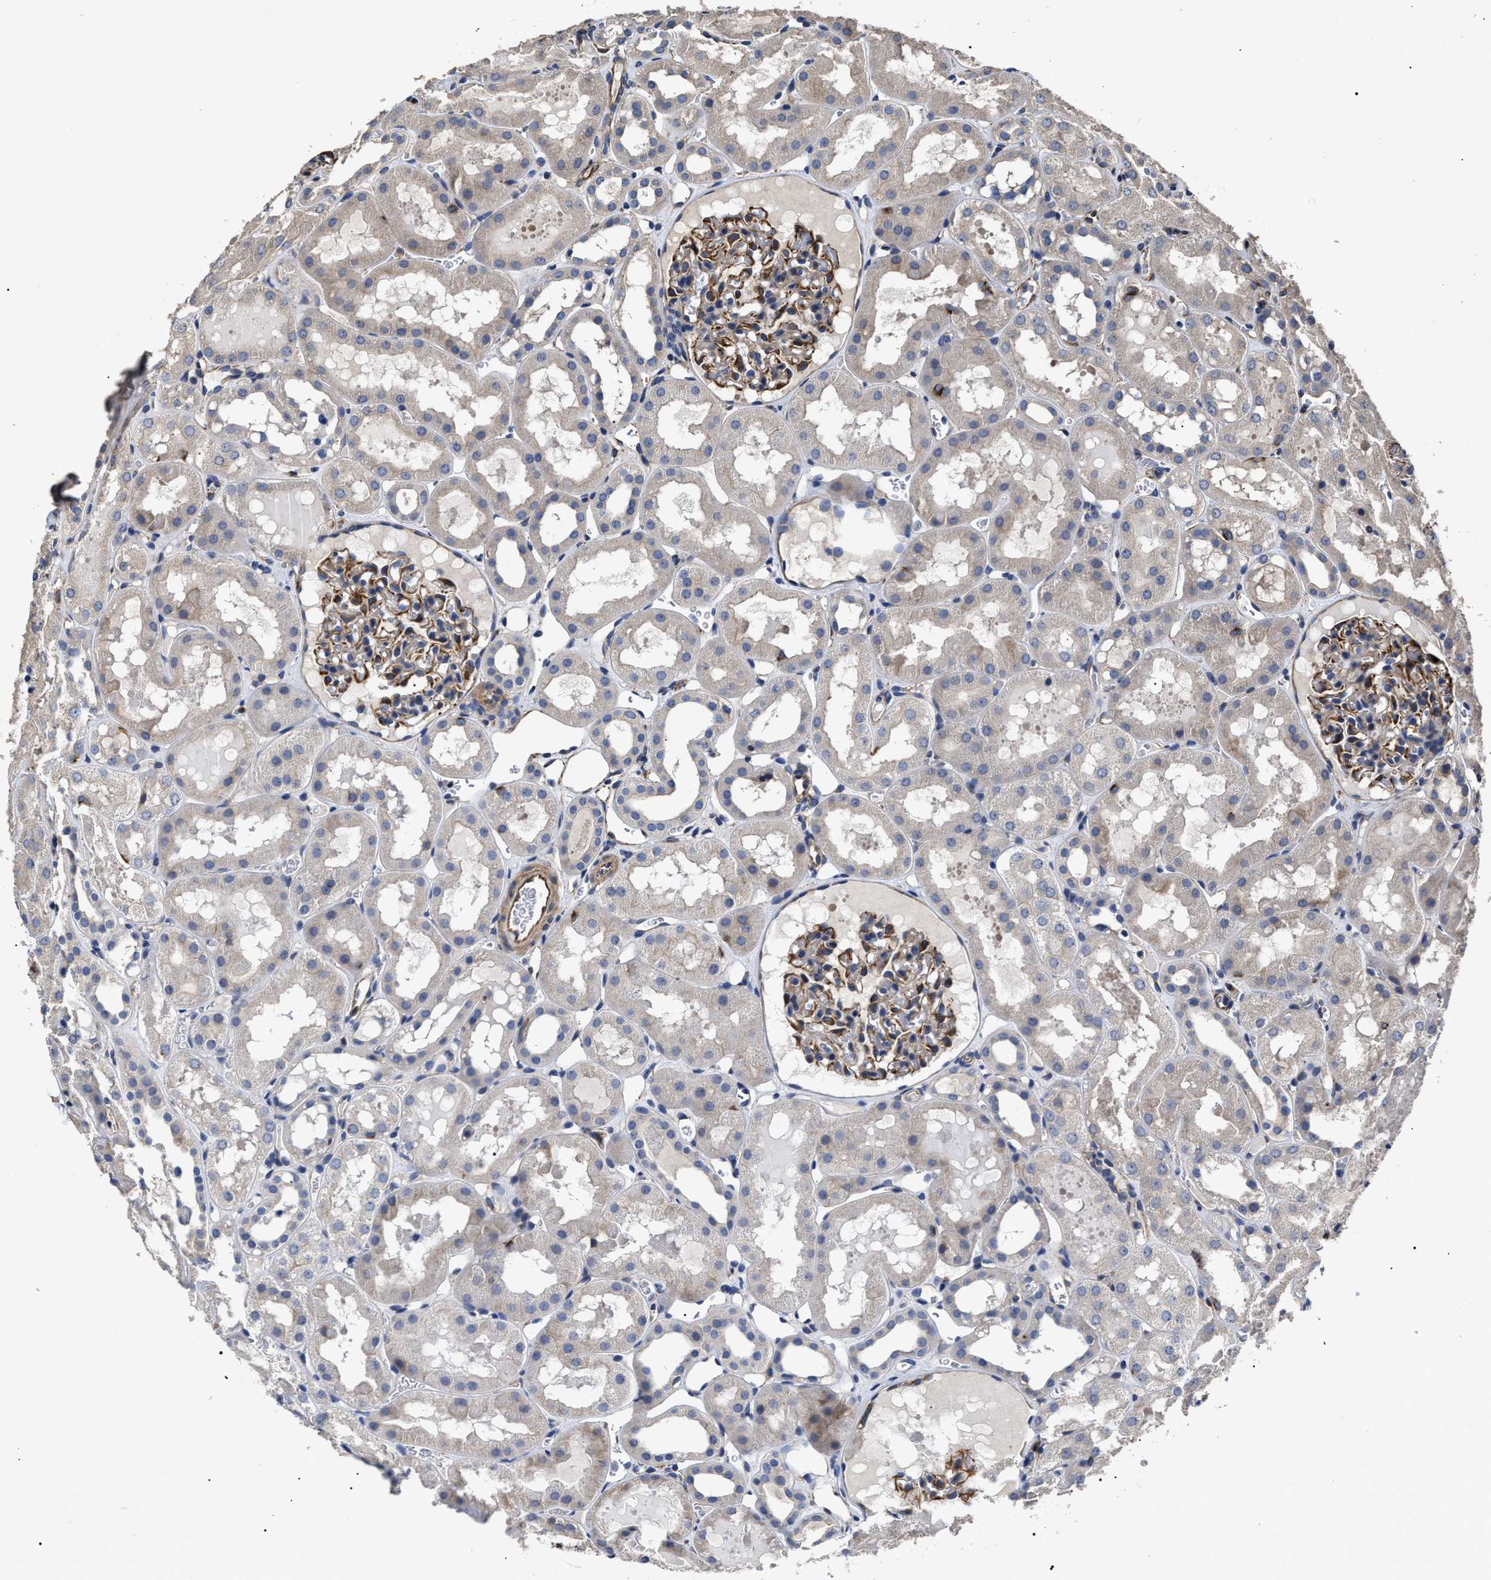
{"staining": {"intensity": "moderate", "quantity": "25%-75%", "location": "cytoplasmic/membranous"}, "tissue": "kidney", "cell_type": "Cells in glomeruli", "image_type": "normal", "snomed": [{"axis": "morphology", "description": "Normal tissue, NOS"}, {"axis": "topography", "description": "Kidney"}, {"axis": "topography", "description": "Urinary bladder"}], "caption": "Protein staining reveals moderate cytoplasmic/membranous positivity in about 25%-75% of cells in glomeruli in benign kidney.", "gene": "TSPAN33", "patient": {"sex": "male", "age": 16}}